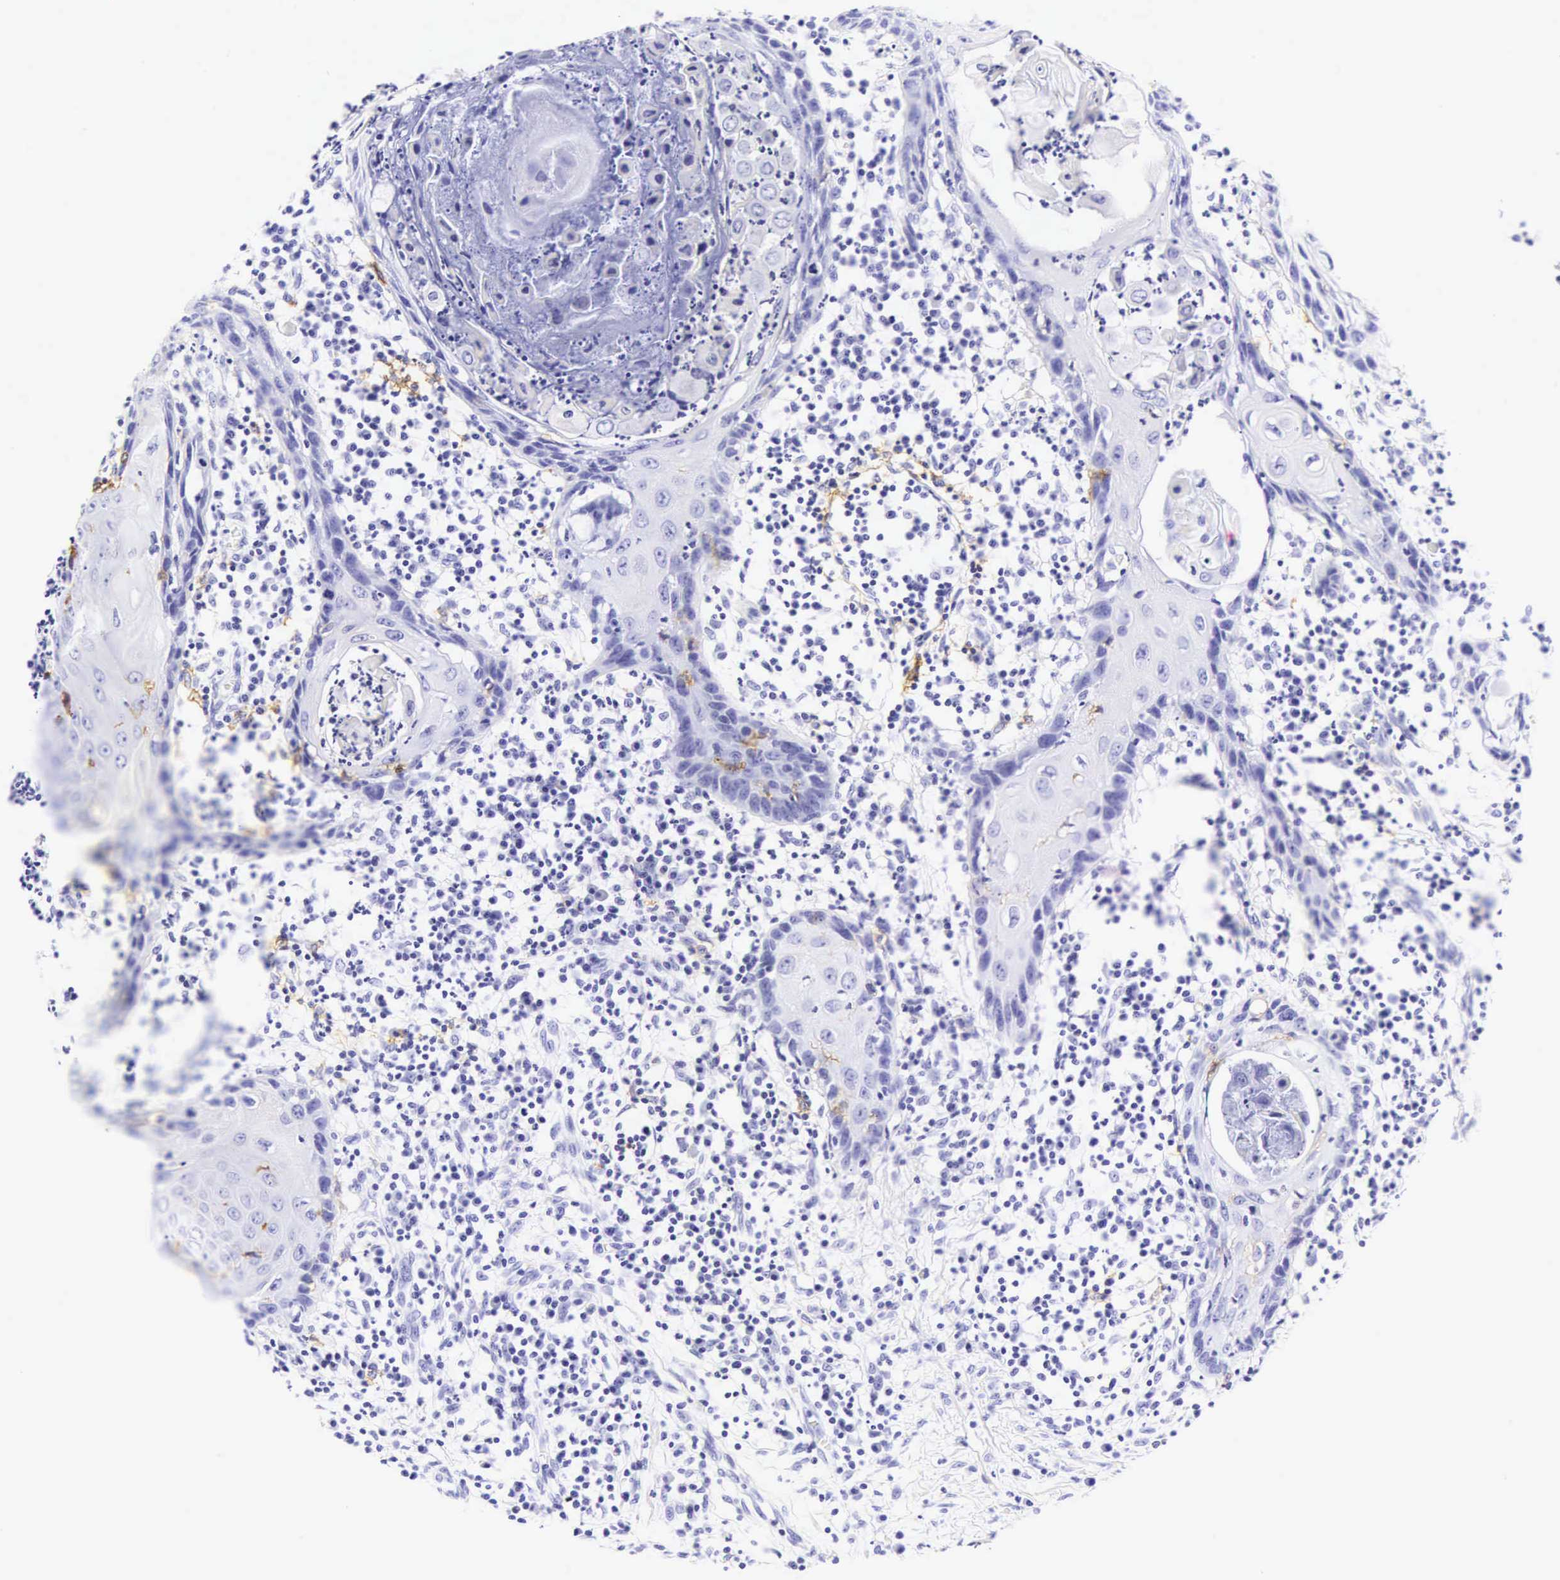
{"staining": {"intensity": "negative", "quantity": "none", "location": "none"}, "tissue": "skin cancer", "cell_type": "Tumor cells", "image_type": "cancer", "snomed": [{"axis": "morphology", "description": "Squamous cell carcinoma, NOS"}, {"axis": "topography", "description": "Skin"}], "caption": "There is no significant expression in tumor cells of skin cancer. Nuclei are stained in blue.", "gene": "CD1A", "patient": {"sex": "female", "age": 74}}